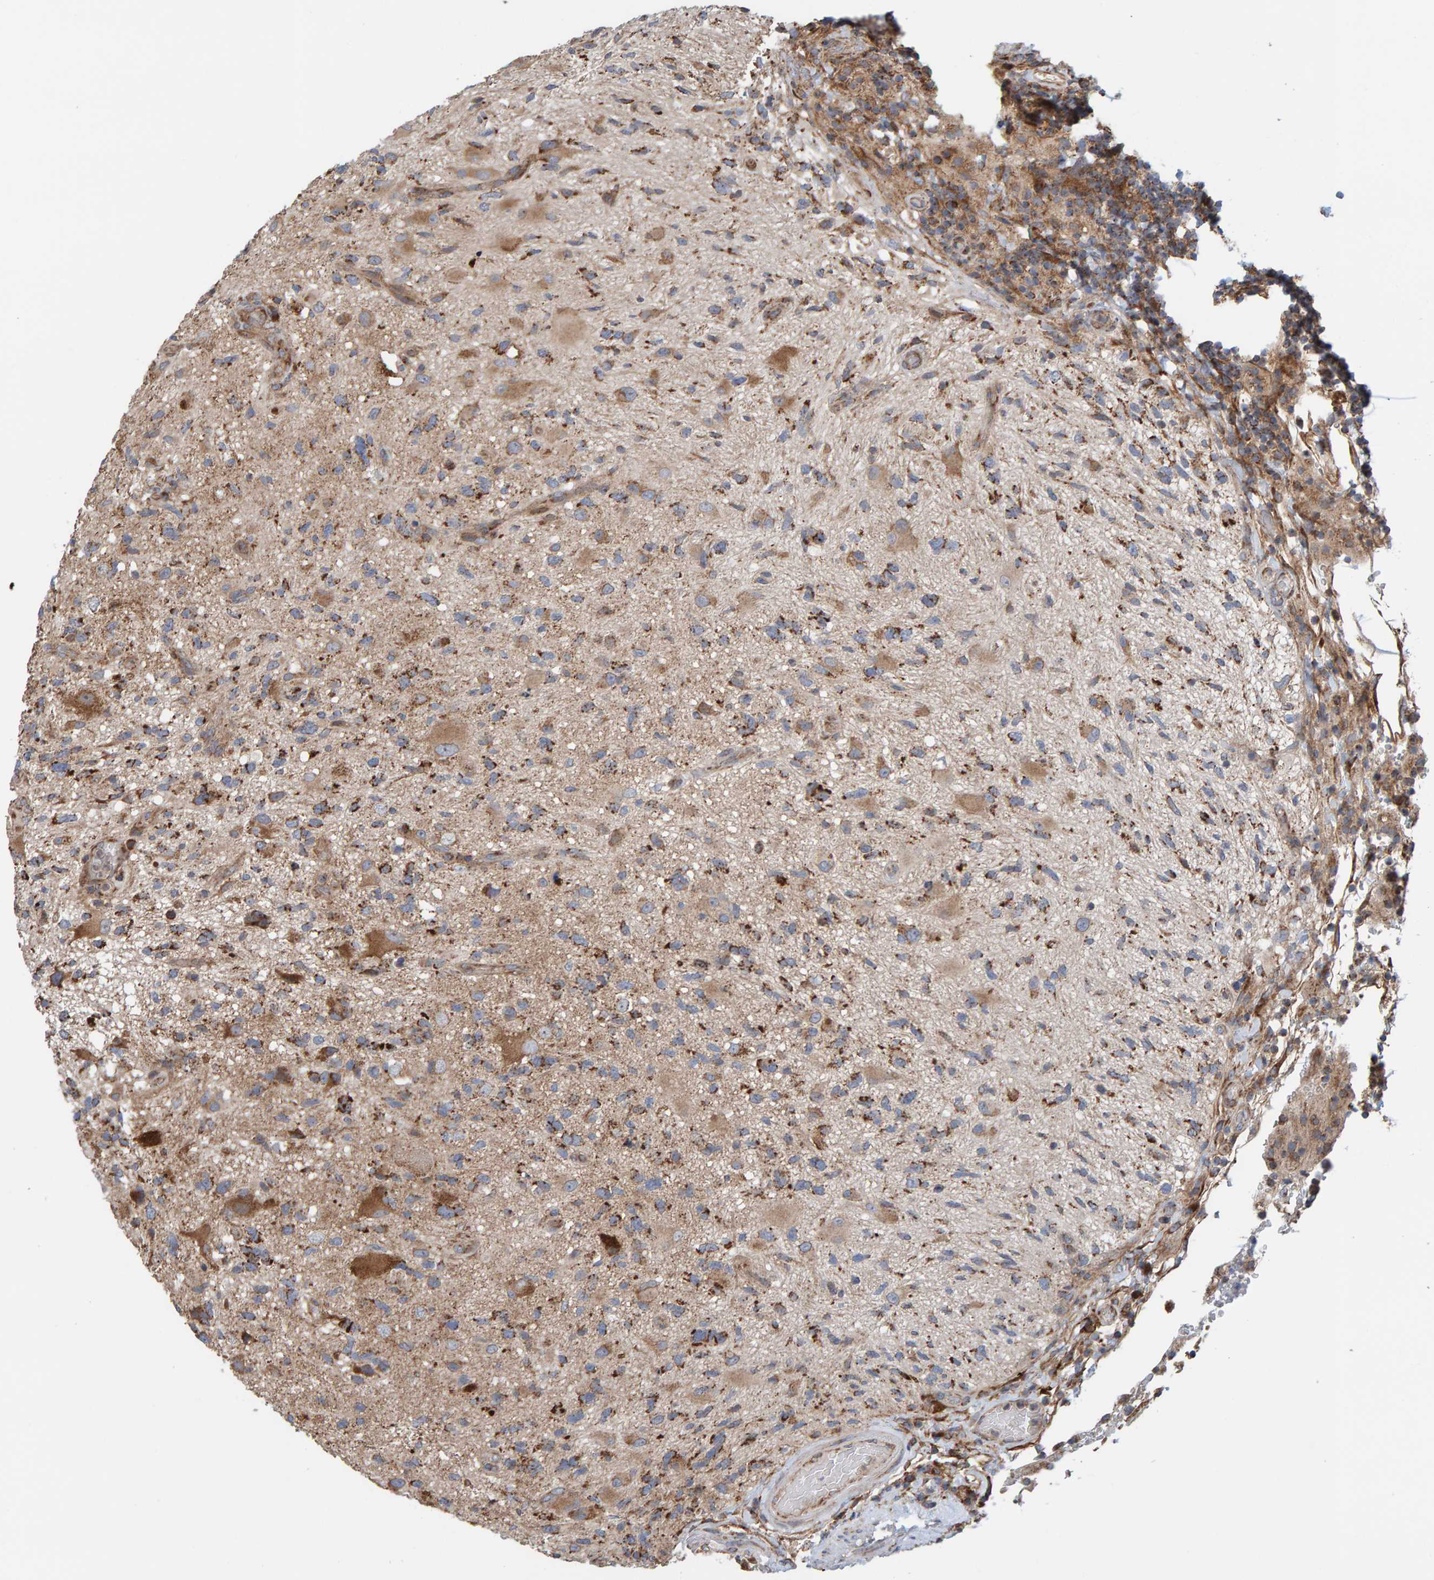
{"staining": {"intensity": "strong", "quantity": ">75%", "location": "cytoplasmic/membranous"}, "tissue": "glioma", "cell_type": "Tumor cells", "image_type": "cancer", "snomed": [{"axis": "morphology", "description": "Glioma, malignant, High grade"}, {"axis": "topography", "description": "Brain"}], "caption": "A brown stain shows strong cytoplasmic/membranous expression of a protein in human malignant high-grade glioma tumor cells. (Brightfield microscopy of DAB IHC at high magnification).", "gene": "MRPL45", "patient": {"sex": "male", "age": 33}}